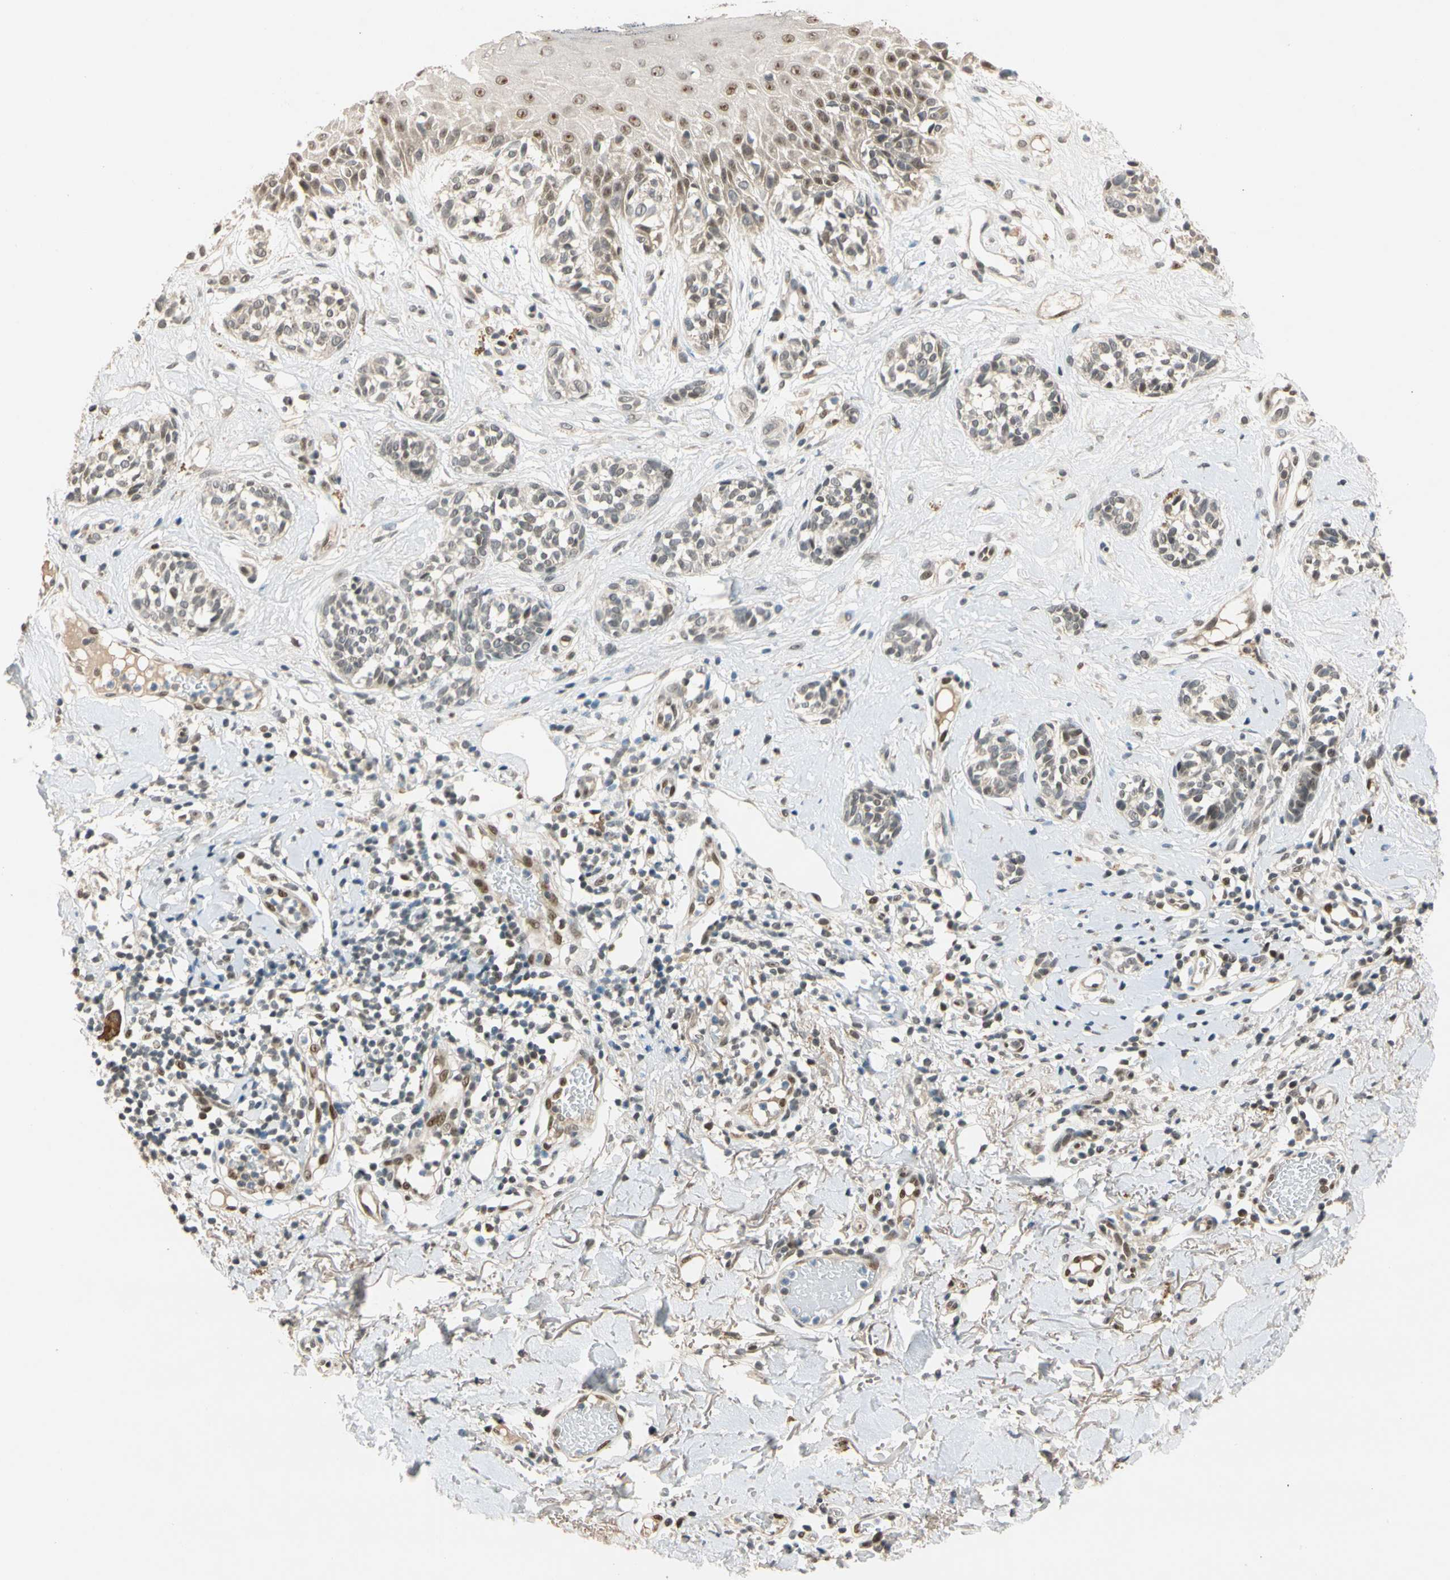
{"staining": {"intensity": "moderate", "quantity": ">75%", "location": "cytoplasmic/membranous,nuclear"}, "tissue": "melanoma", "cell_type": "Tumor cells", "image_type": "cancer", "snomed": [{"axis": "morphology", "description": "Malignant melanoma, NOS"}, {"axis": "topography", "description": "Skin"}], "caption": "Moderate cytoplasmic/membranous and nuclear positivity is appreciated in approximately >75% of tumor cells in melanoma.", "gene": "RIOX2", "patient": {"sex": "male", "age": 64}}